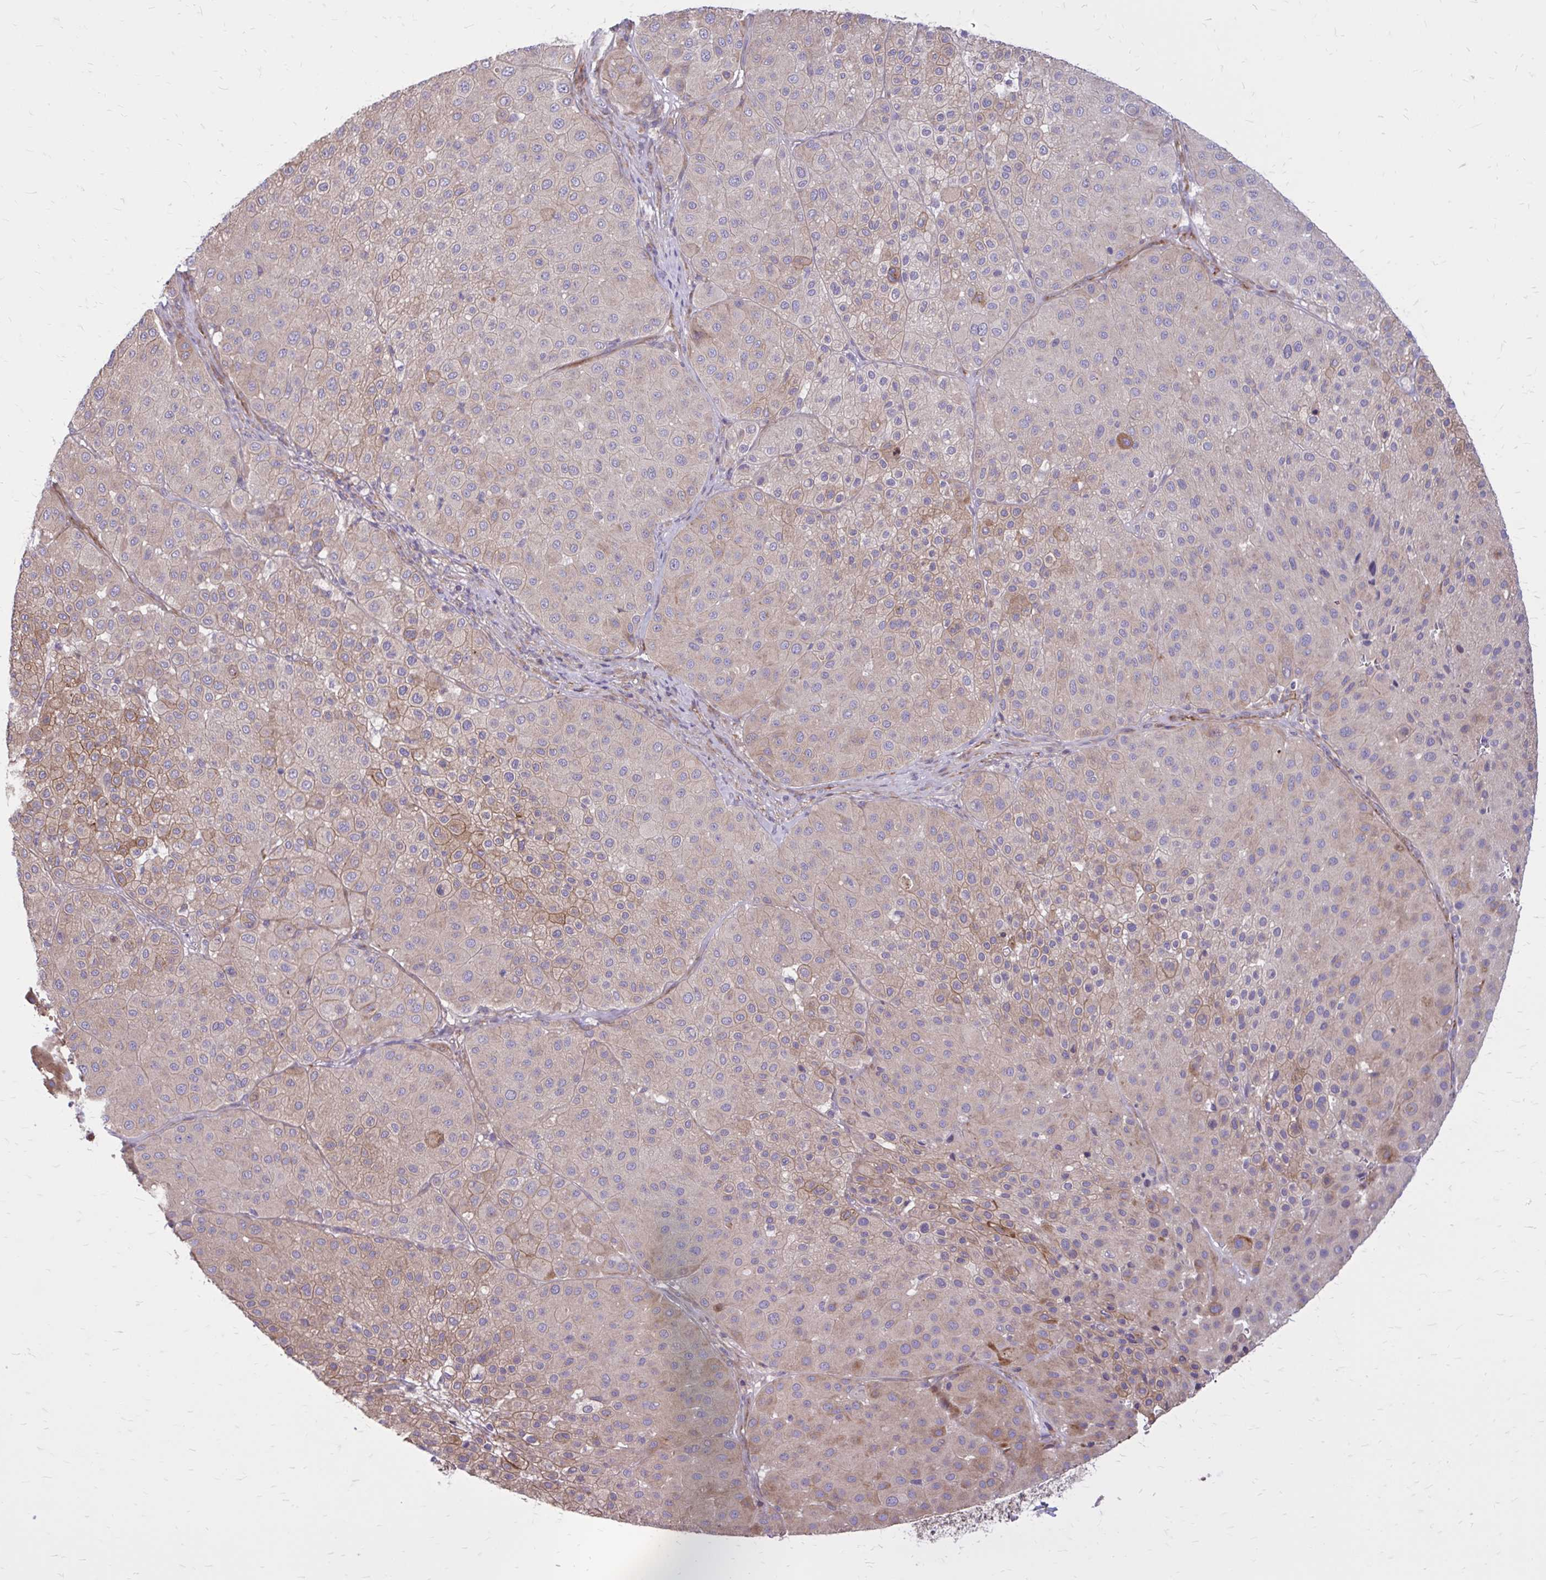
{"staining": {"intensity": "moderate", "quantity": "<25%", "location": "cytoplasmic/membranous"}, "tissue": "melanoma", "cell_type": "Tumor cells", "image_type": "cancer", "snomed": [{"axis": "morphology", "description": "Malignant melanoma, Metastatic site"}, {"axis": "topography", "description": "Smooth muscle"}], "caption": "This image demonstrates immunohistochemistry (IHC) staining of human malignant melanoma (metastatic site), with low moderate cytoplasmic/membranous expression in approximately <25% of tumor cells.", "gene": "FAP", "patient": {"sex": "male", "age": 41}}